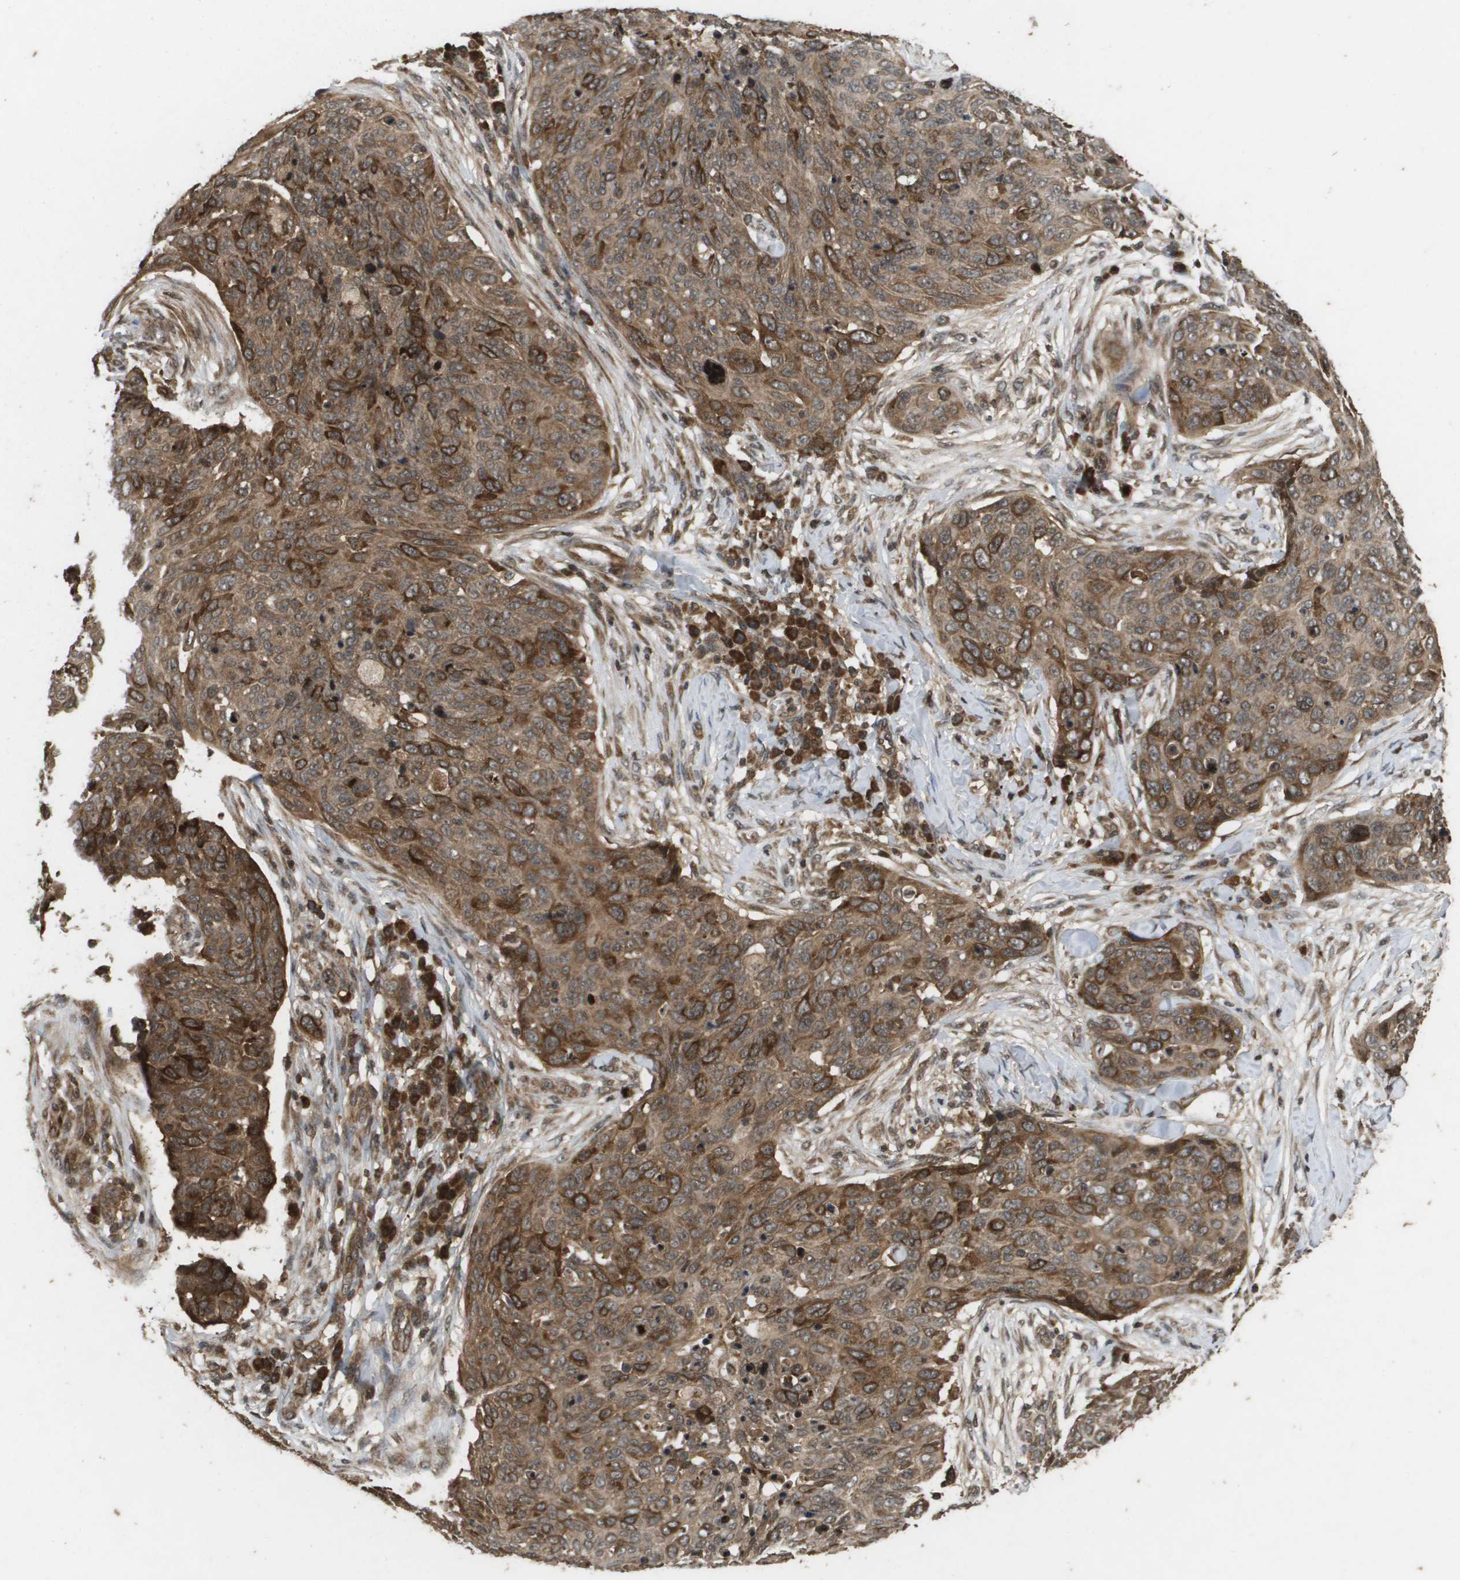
{"staining": {"intensity": "strong", "quantity": ">75%", "location": "cytoplasmic/membranous"}, "tissue": "skin cancer", "cell_type": "Tumor cells", "image_type": "cancer", "snomed": [{"axis": "morphology", "description": "Squamous cell carcinoma in situ, NOS"}, {"axis": "morphology", "description": "Squamous cell carcinoma, NOS"}, {"axis": "topography", "description": "Skin"}], "caption": "Approximately >75% of tumor cells in human skin squamous cell carcinoma demonstrate strong cytoplasmic/membranous protein expression as visualized by brown immunohistochemical staining.", "gene": "KIF11", "patient": {"sex": "male", "age": 93}}